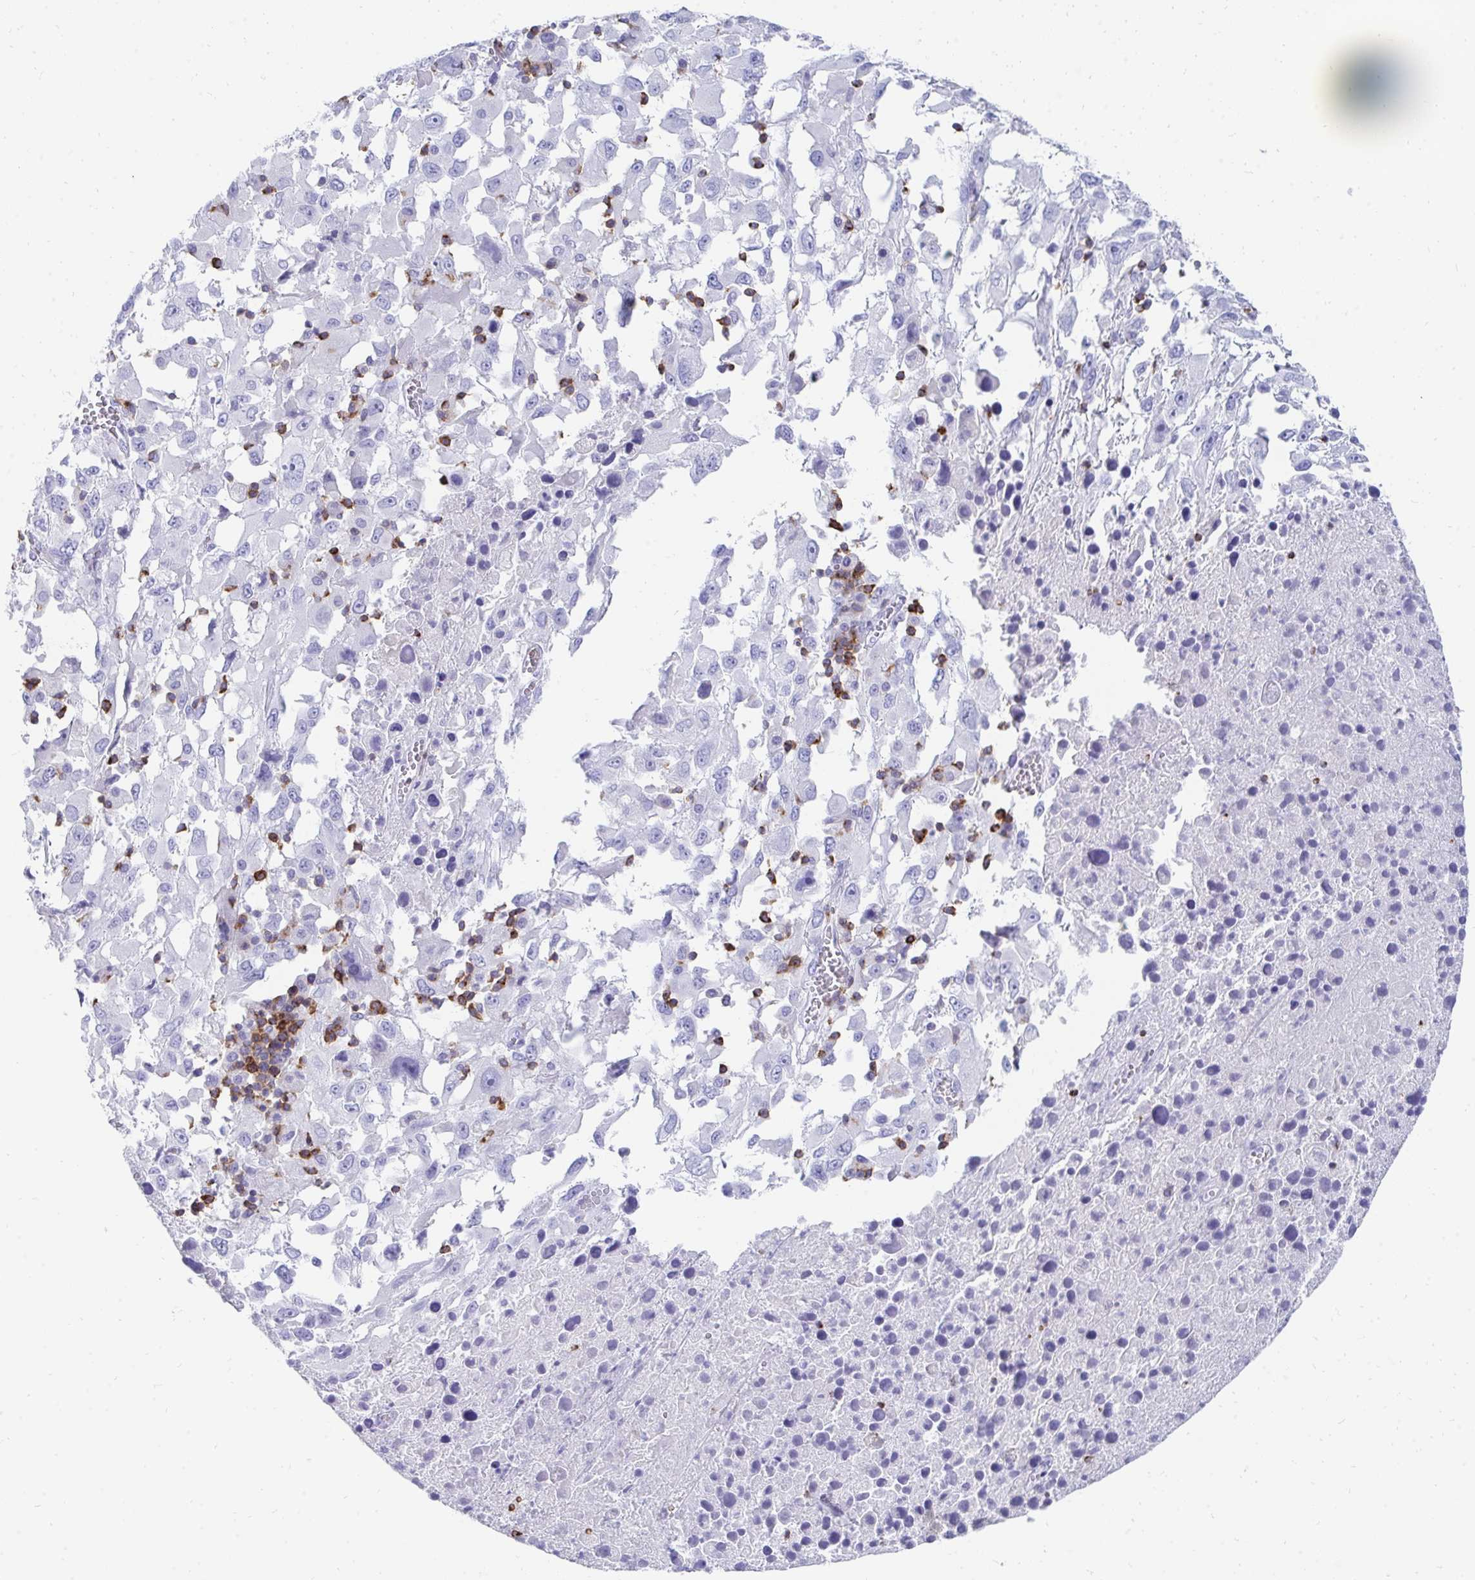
{"staining": {"intensity": "negative", "quantity": "none", "location": "none"}, "tissue": "melanoma", "cell_type": "Tumor cells", "image_type": "cancer", "snomed": [{"axis": "morphology", "description": "Malignant melanoma, Metastatic site"}, {"axis": "topography", "description": "Soft tissue"}], "caption": "A micrograph of human melanoma is negative for staining in tumor cells.", "gene": "CD7", "patient": {"sex": "male", "age": 50}}